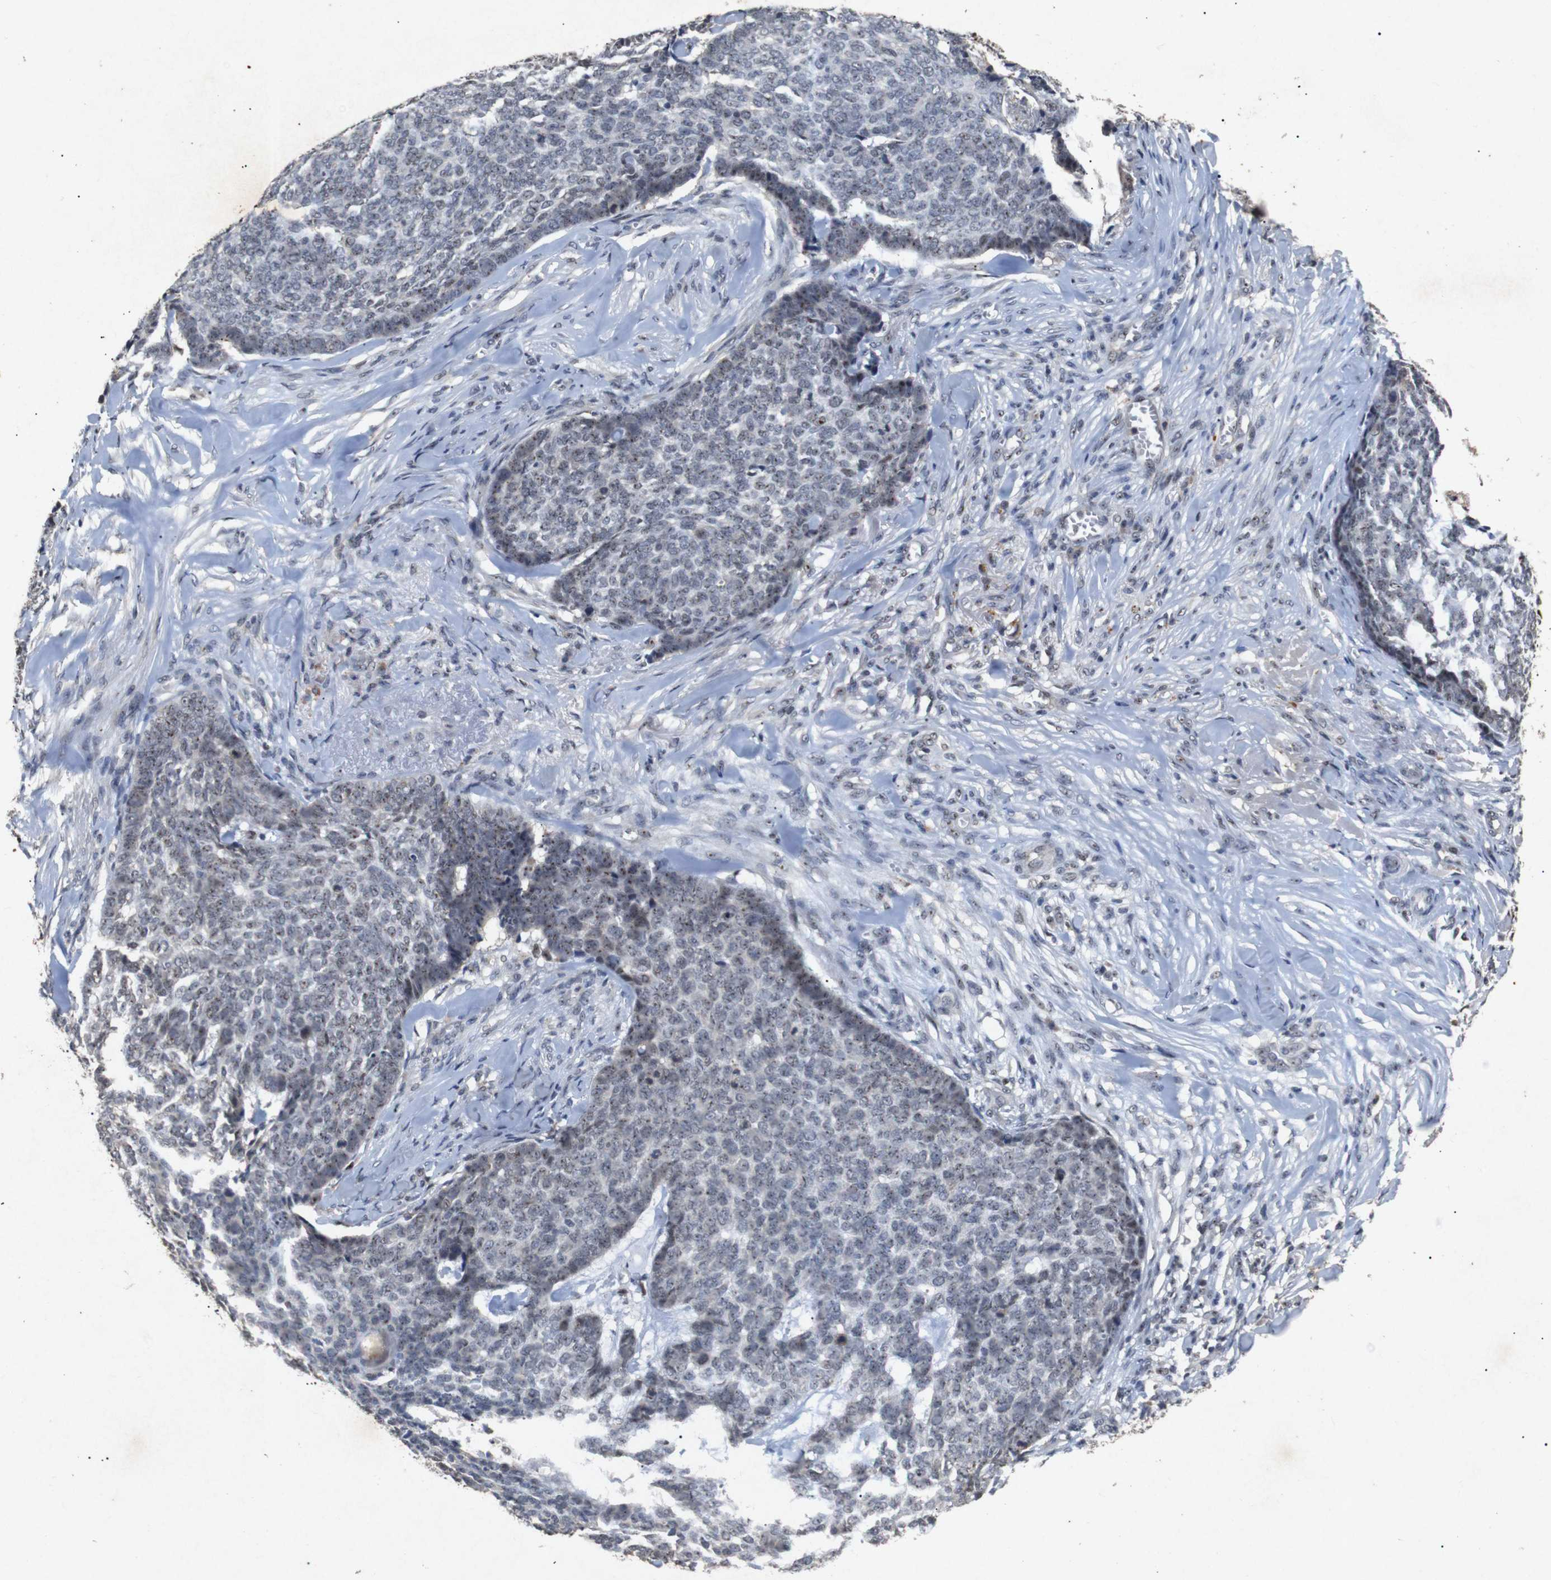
{"staining": {"intensity": "weak", "quantity": "25%-75%", "location": "nuclear"}, "tissue": "skin cancer", "cell_type": "Tumor cells", "image_type": "cancer", "snomed": [{"axis": "morphology", "description": "Basal cell carcinoma"}, {"axis": "topography", "description": "Skin"}], "caption": "Immunohistochemistry staining of basal cell carcinoma (skin), which reveals low levels of weak nuclear staining in about 25%-75% of tumor cells indicating weak nuclear protein positivity. The staining was performed using DAB (brown) for protein detection and nuclei were counterstained in hematoxylin (blue).", "gene": "PARN", "patient": {"sex": "male", "age": 84}}